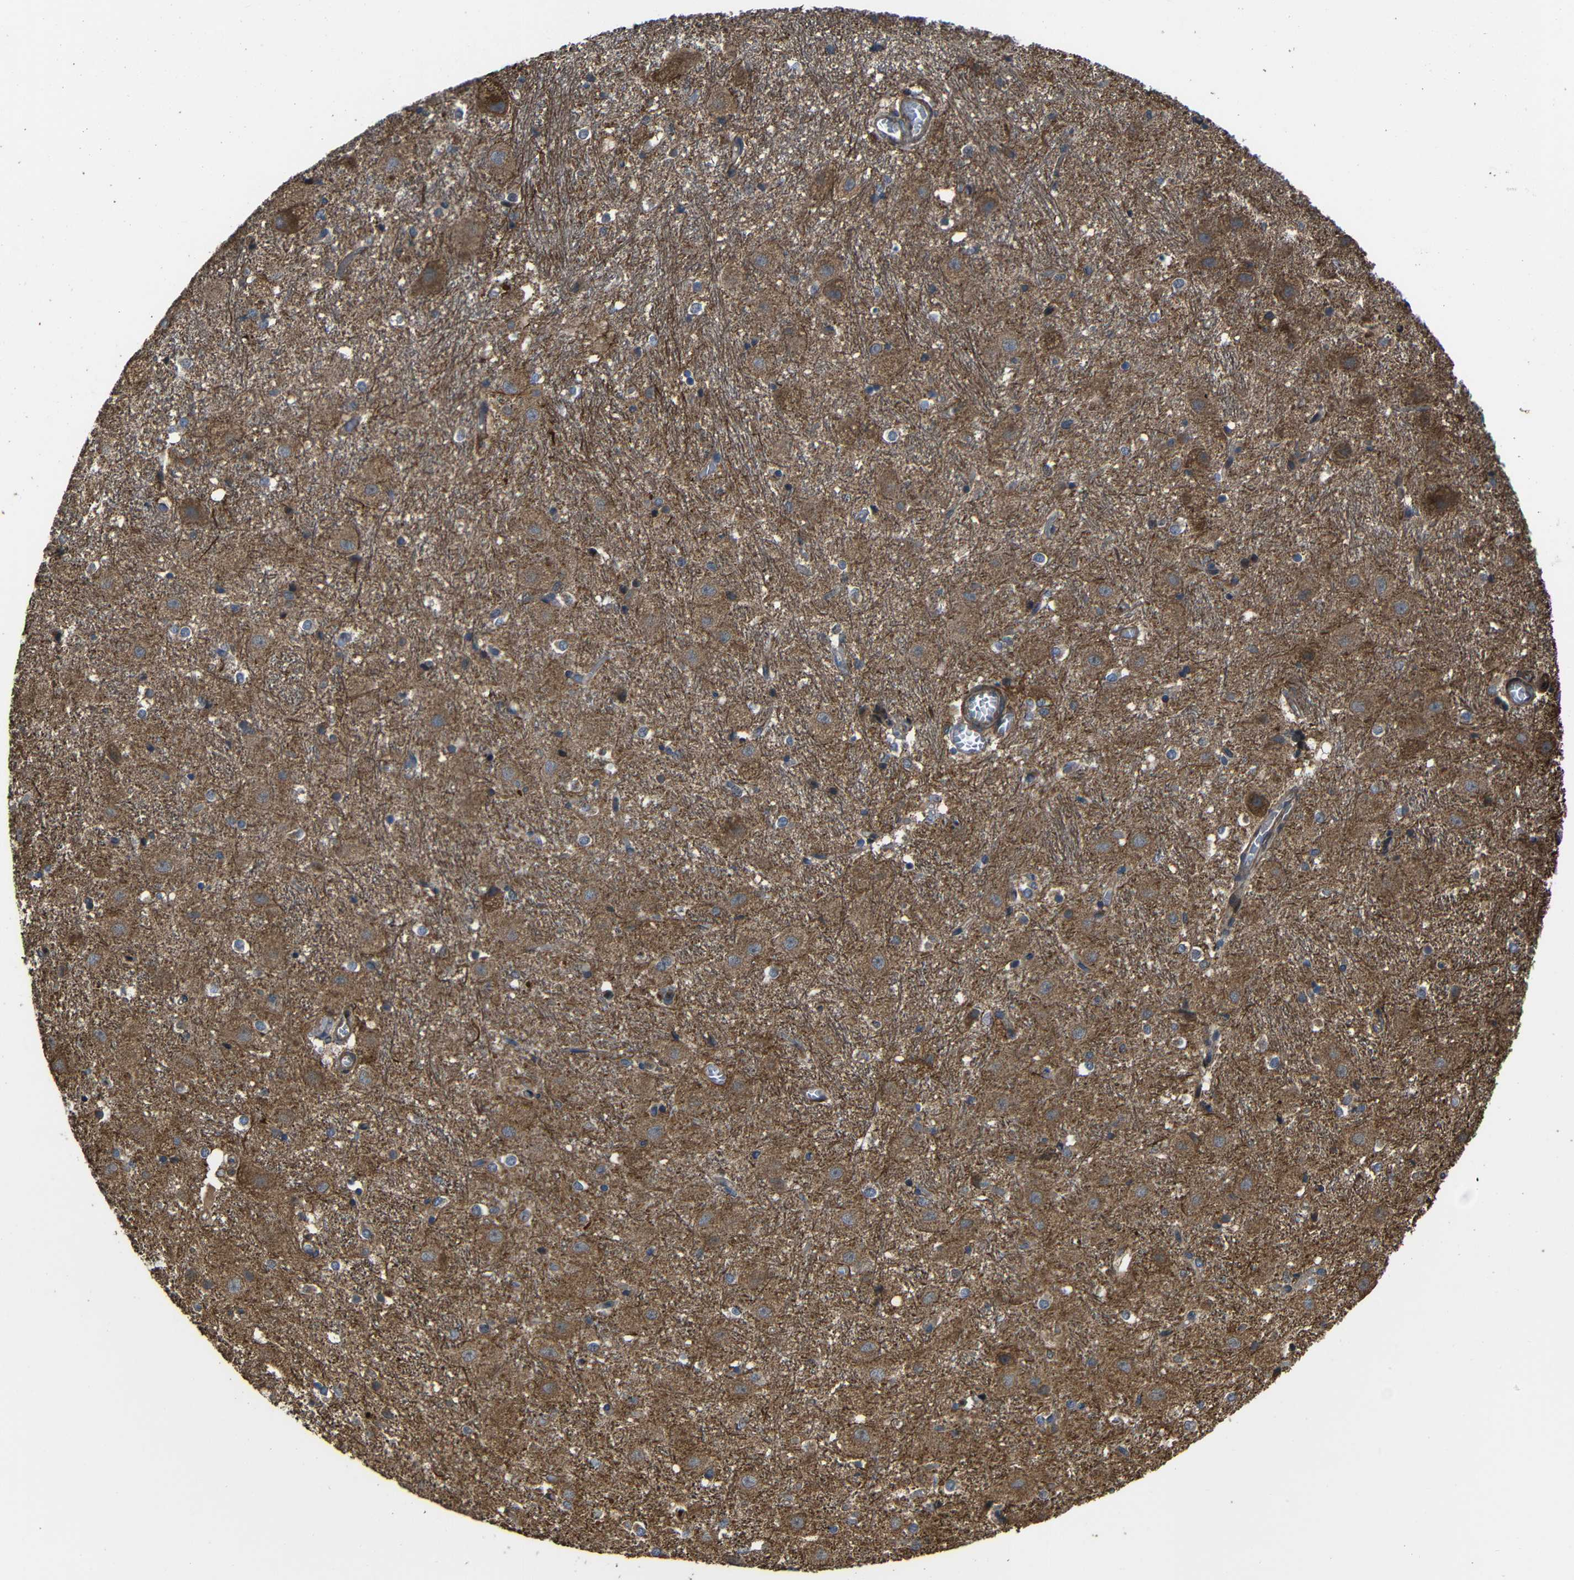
{"staining": {"intensity": "weak", "quantity": "<25%", "location": "cytoplasmic/membranous"}, "tissue": "hippocampus", "cell_type": "Glial cells", "image_type": "normal", "snomed": [{"axis": "morphology", "description": "Normal tissue, NOS"}, {"axis": "topography", "description": "Hippocampus"}], "caption": "The immunohistochemistry histopathology image has no significant expression in glial cells of hippocampus.", "gene": "SNN", "patient": {"sex": "female", "age": 19}}